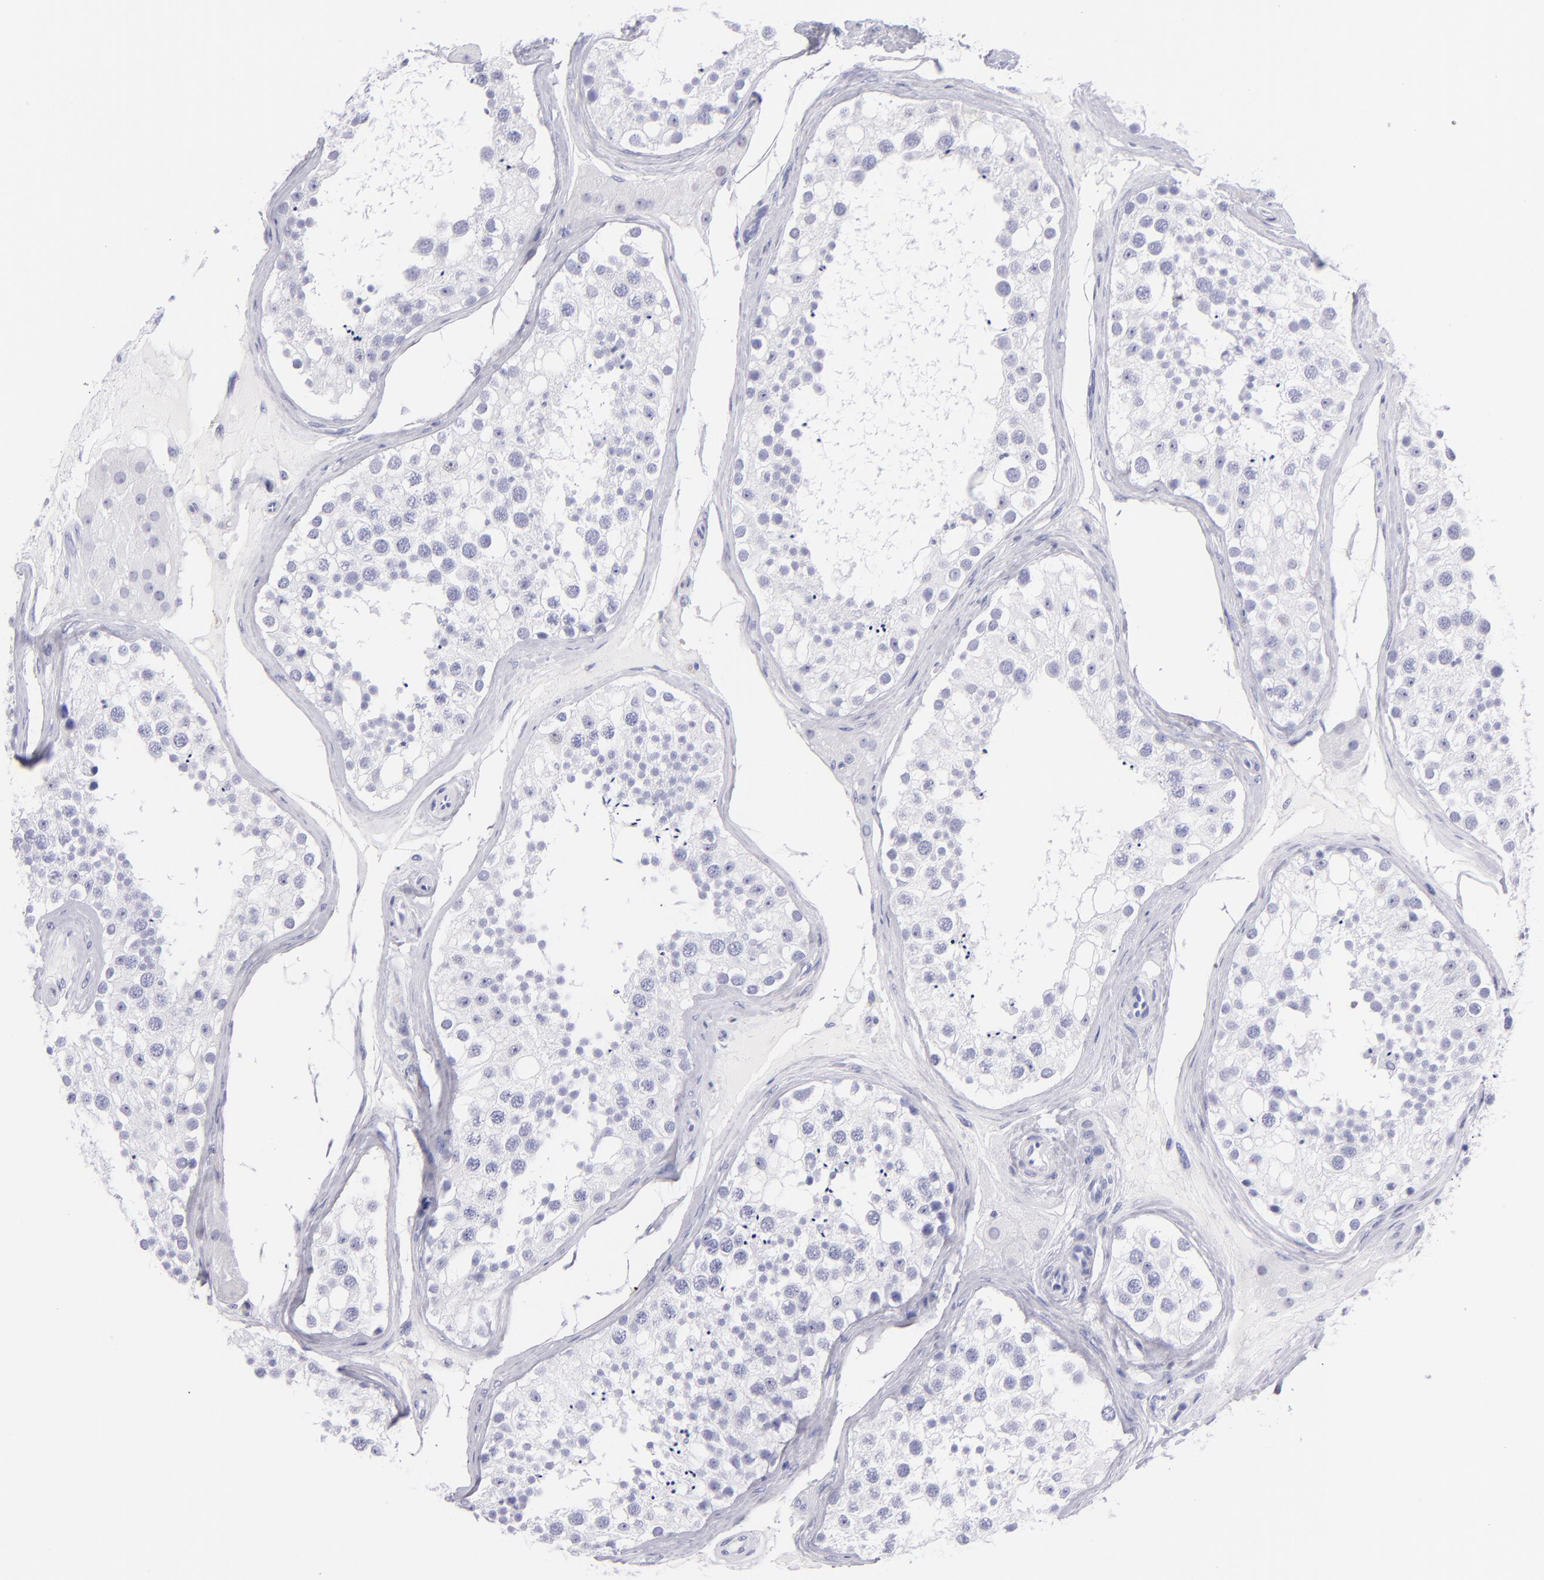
{"staining": {"intensity": "negative", "quantity": "none", "location": "none"}, "tissue": "testis", "cell_type": "Cells in seminiferous ducts", "image_type": "normal", "snomed": [{"axis": "morphology", "description": "Normal tissue, NOS"}, {"axis": "topography", "description": "Testis"}], "caption": "This is an immunohistochemistry micrograph of unremarkable testis. There is no expression in cells in seminiferous ducts.", "gene": "PRPH", "patient": {"sex": "male", "age": 68}}